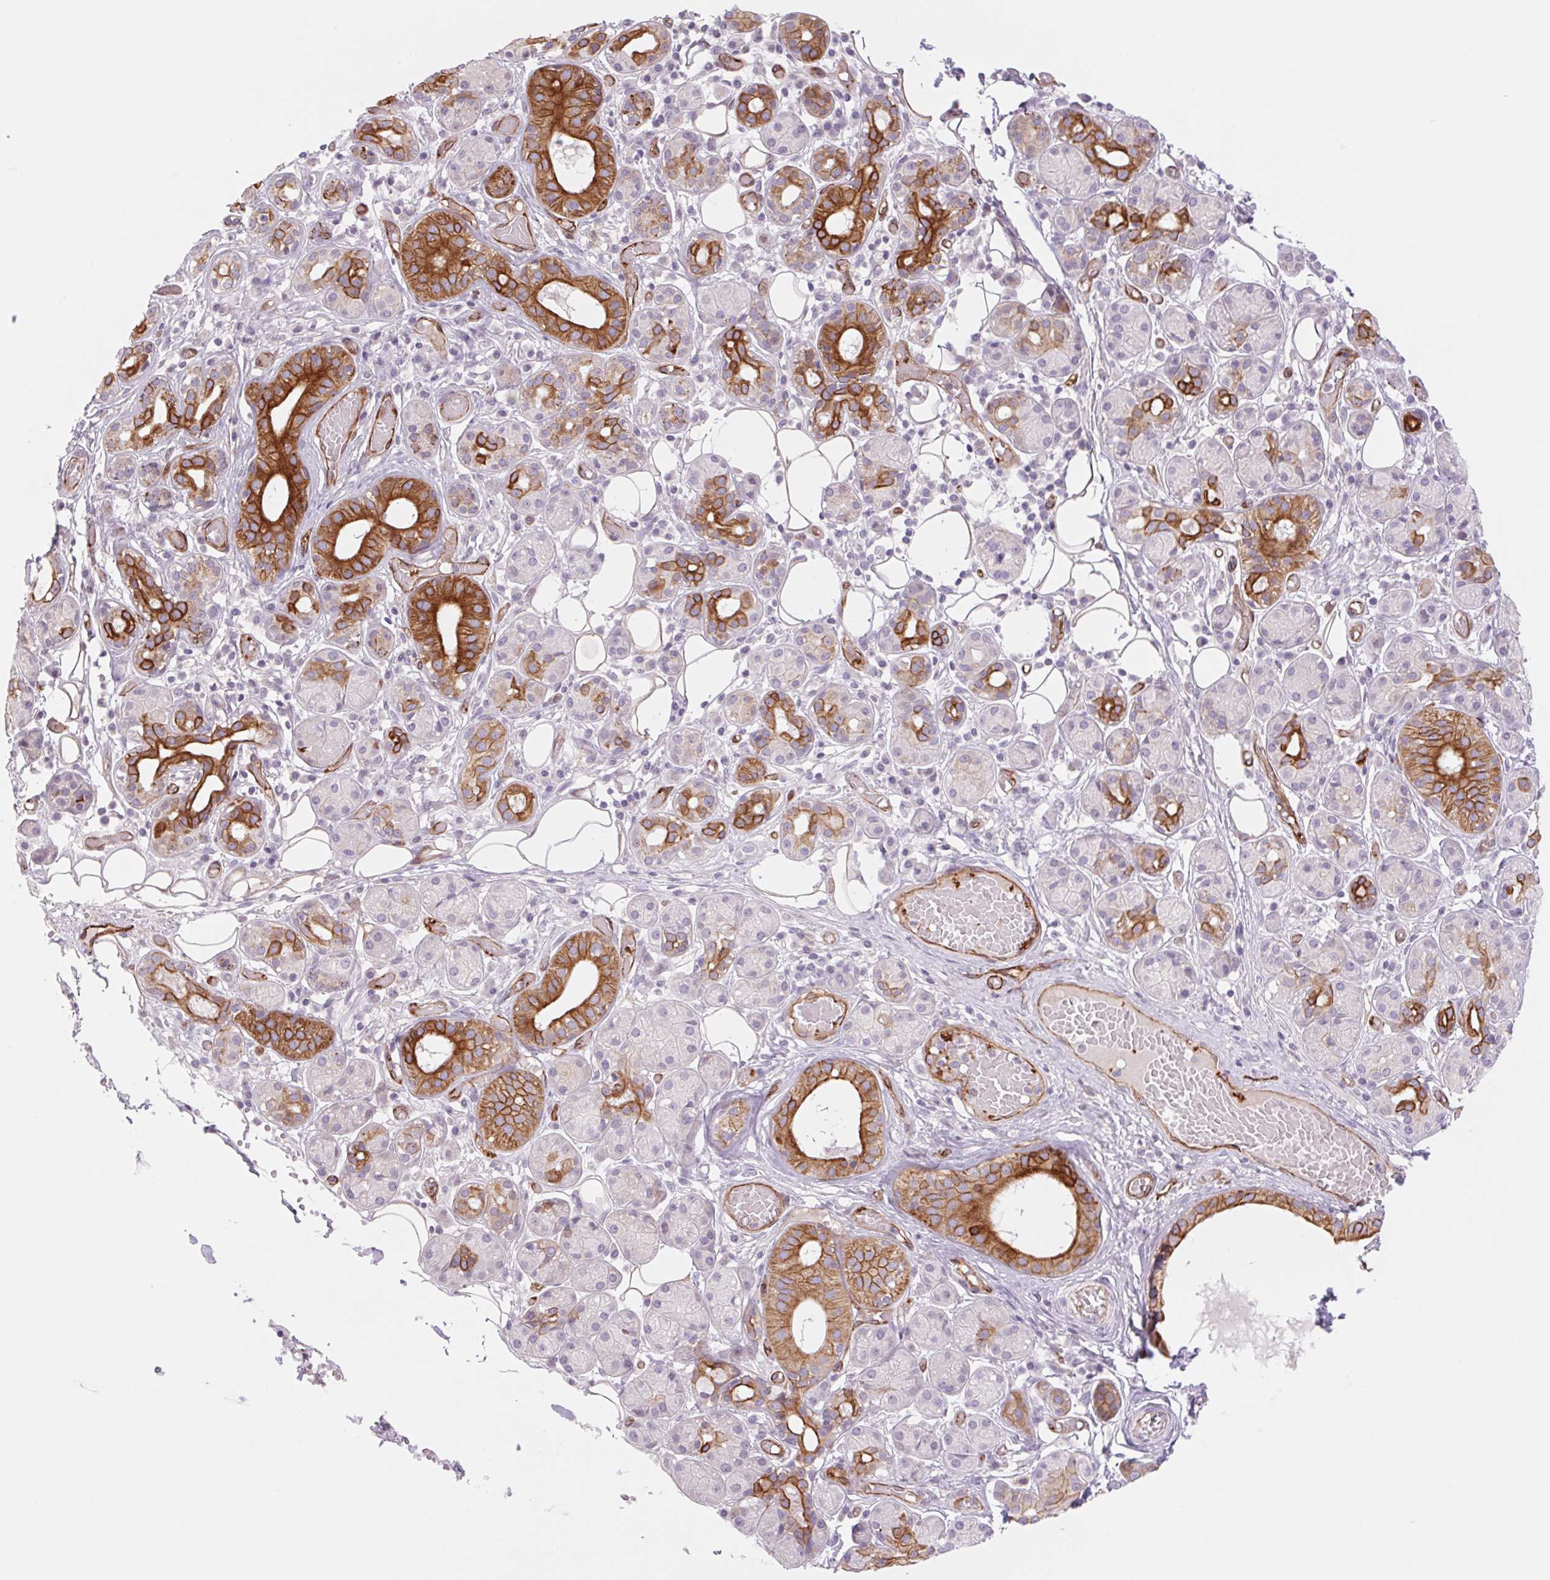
{"staining": {"intensity": "strong", "quantity": "<25%", "location": "cytoplasmic/membranous"}, "tissue": "salivary gland", "cell_type": "Glandular cells", "image_type": "normal", "snomed": [{"axis": "morphology", "description": "Normal tissue, NOS"}, {"axis": "topography", "description": "Salivary gland"}, {"axis": "topography", "description": "Peripheral nerve tissue"}], "caption": "Immunohistochemistry micrograph of normal salivary gland stained for a protein (brown), which exhibits medium levels of strong cytoplasmic/membranous expression in approximately <25% of glandular cells.", "gene": "MS4A13", "patient": {"sex": "male", "age": 71}}